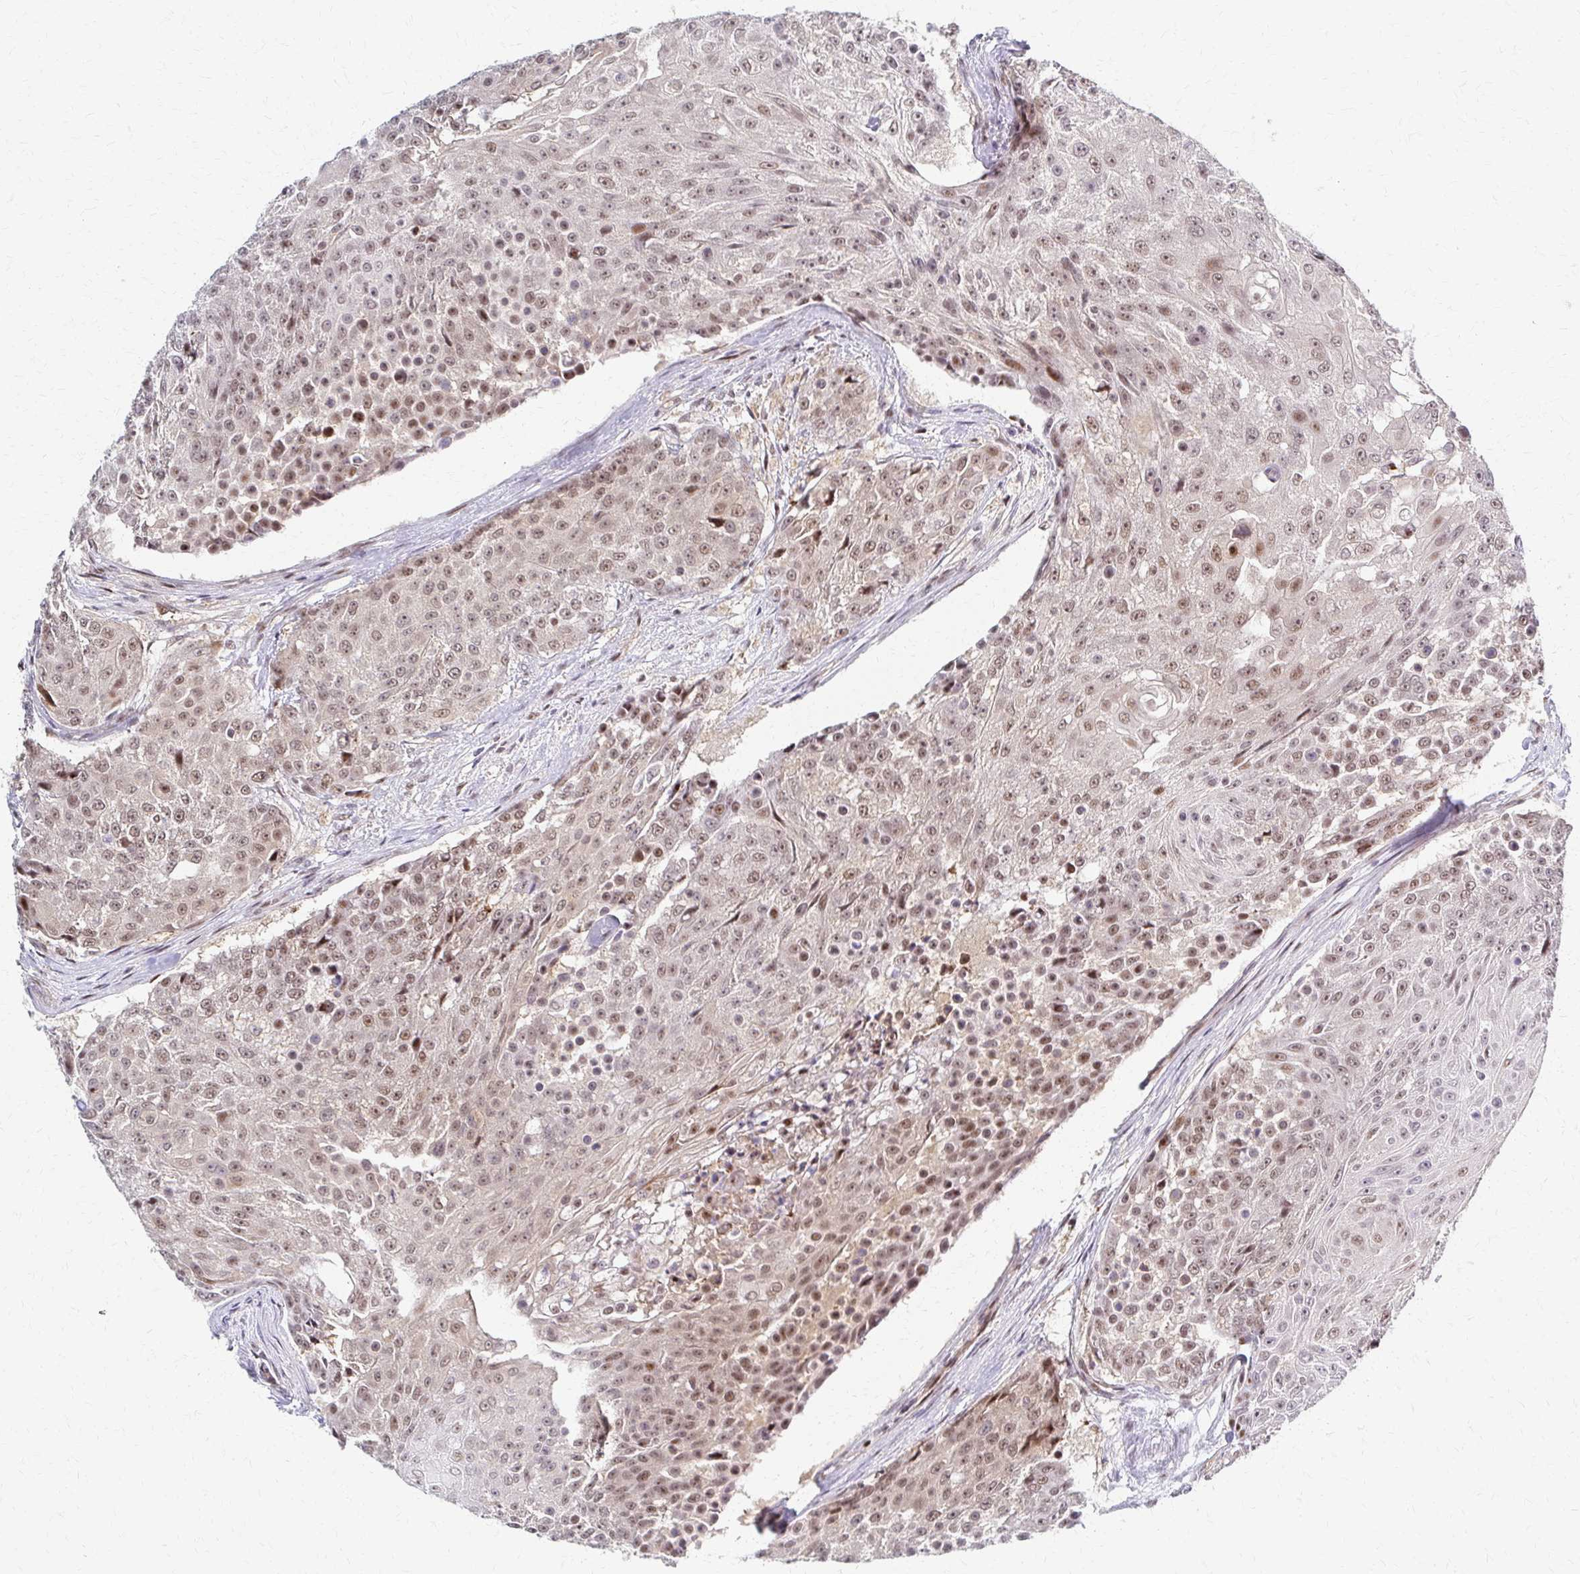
{"staining": {"intensity": "moderate", "quantity": ">75%", "location": "nuclear"}, "tissue": "urothelial cancer", "cell_type": "Tumor cells", "image_type": "cancer", "snomed": [{"axis": "morphology", "description": "Urothelial carcinoma, High grade"}, {"axis": "topography", "description": "Urinary bladder"}], "caption": "High-grade urothelial carcinoma stained with DAB (3,3'-diaminobenzidine) IHC reveals medium levels of moderate nuclear positivity in about >75% of tumor cells.", "gene": "PSMD7", "patient": {"sex": "female", "age": 63}}